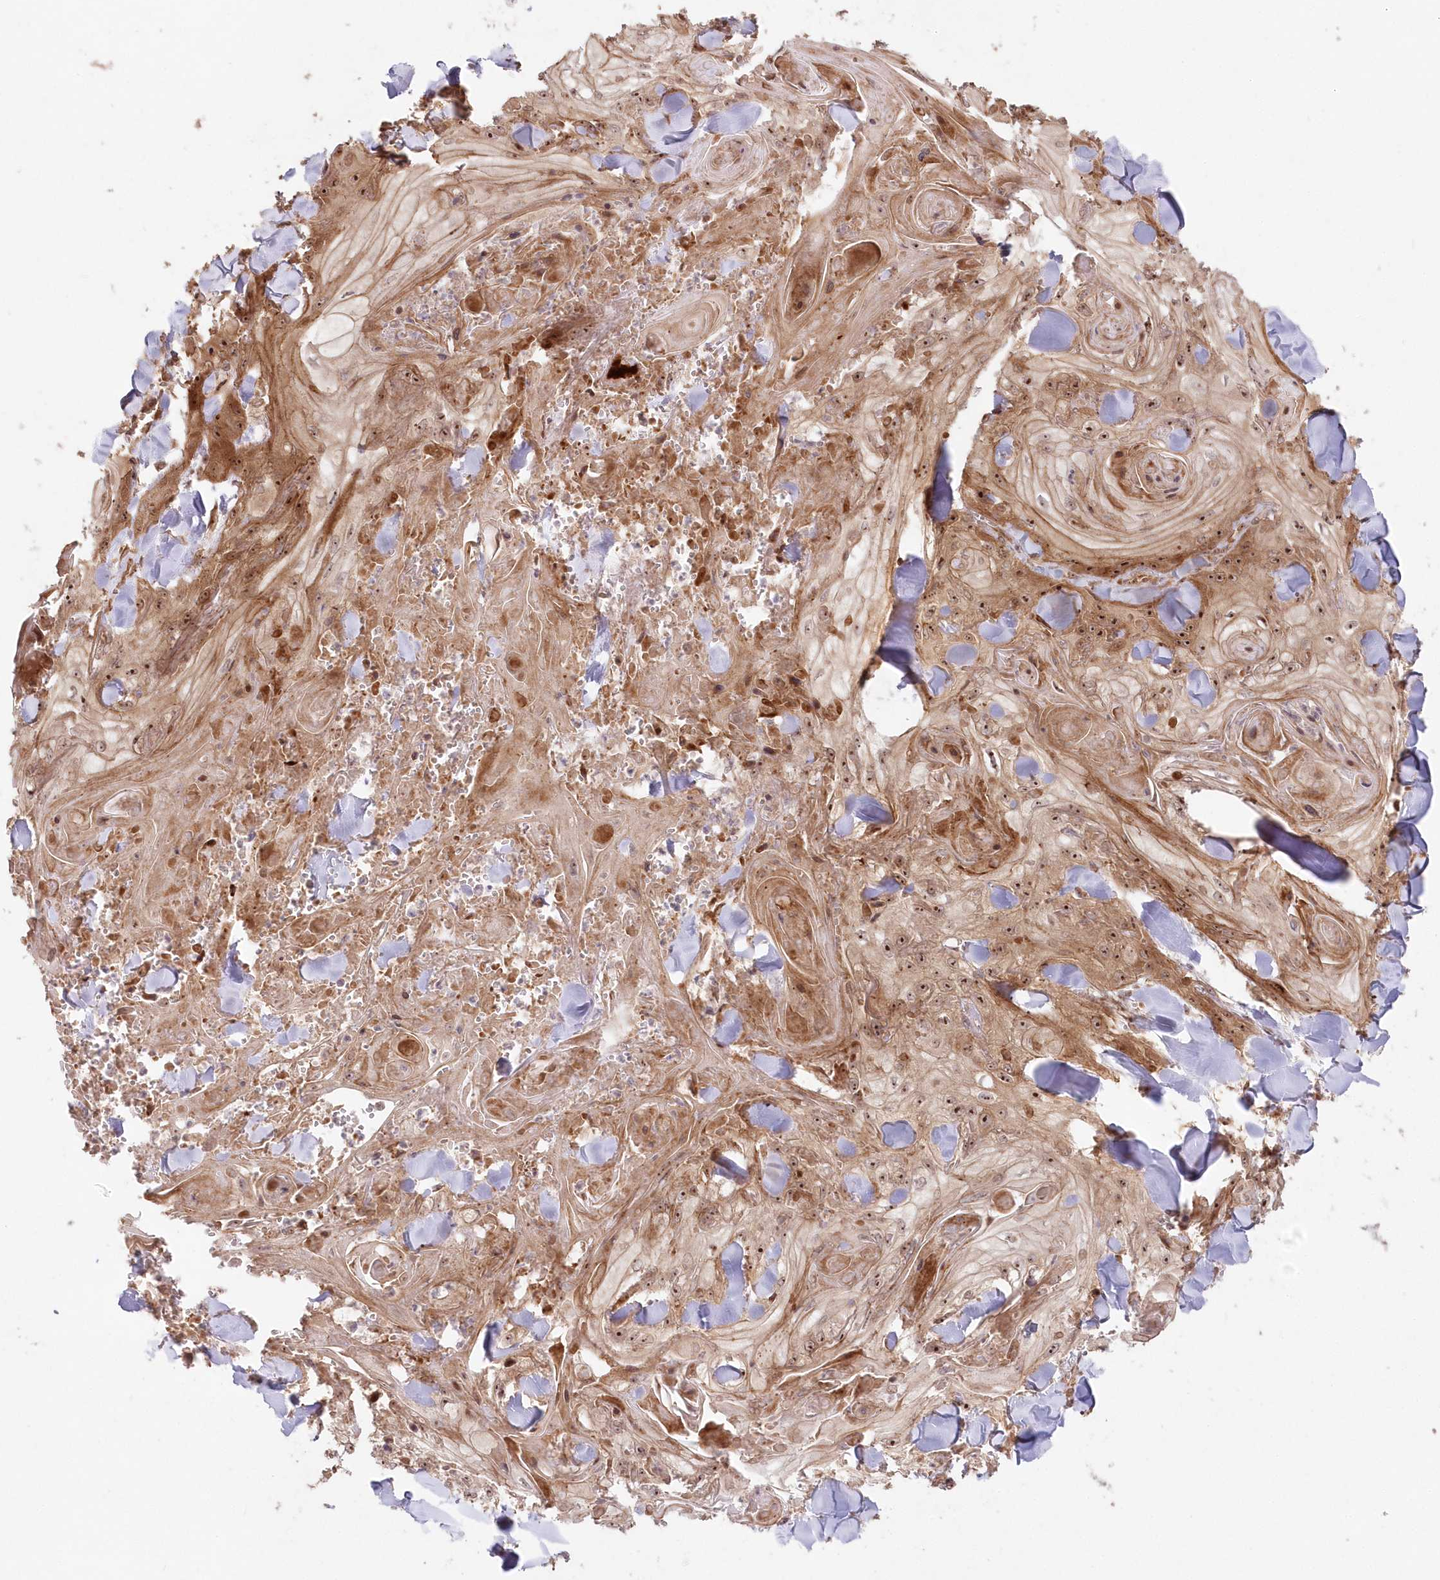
{"staining": {"intensity": "moderate", "quantity": ">75%", "location": "cytoplasmic/membranous,nuclear"}, "tissue": "skin cancer", "cell_type": "Tumor cells", "image_type": "cancer", "snomed": [{"axis": "morphology", "description": "Squamous cell carcinoma, NOS"}, {"axis": "topography", "description": "Skin"}], "caption": "Tumor cells display medium levels of moderate cytoplasmic/membranous and nuclear positivity in about >75% of cells in human skin squamous cell carcinoma.", "gene": "SERINC1", "patient": {"sex": "male", "age": 74}}